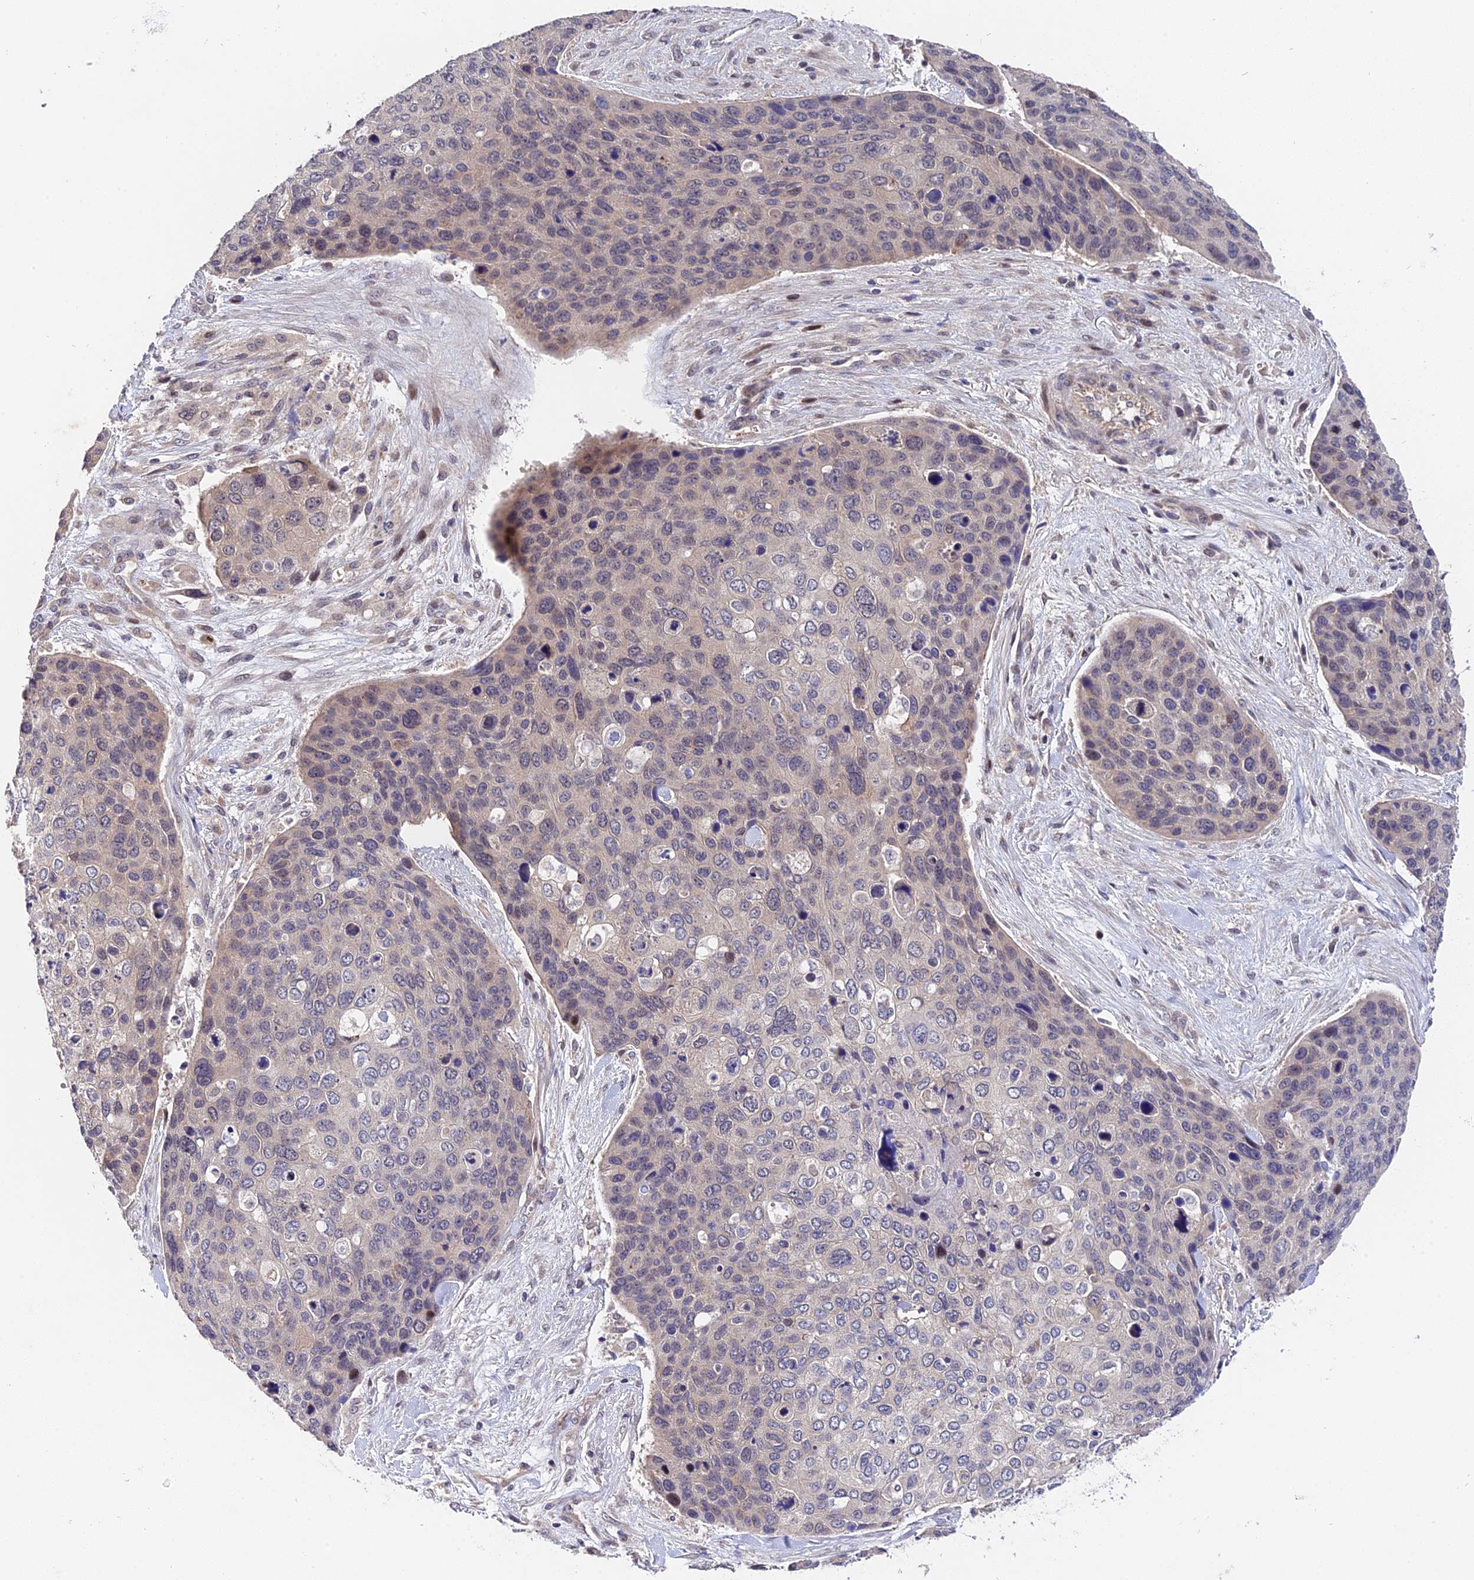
{"staining": {"intensity": "moderate", "quantity": "<25%", "location": "nuclear"}, "tissue": "skin cancer", "cell_type": "Tumor cells", "image_type": "cancer", "snomed": [{"axis": "morphology", "description": "Basal cell carcinoma"}, {"axis": "topography", "description": "Skin"}], "caption": "DAB immunohistochemical staining of skin cancer displays moderate nuclear protein positivity in about <25% of tumor cells.", "gene": "TRMT1", "patient": {"sex": "female", "age": 74}}